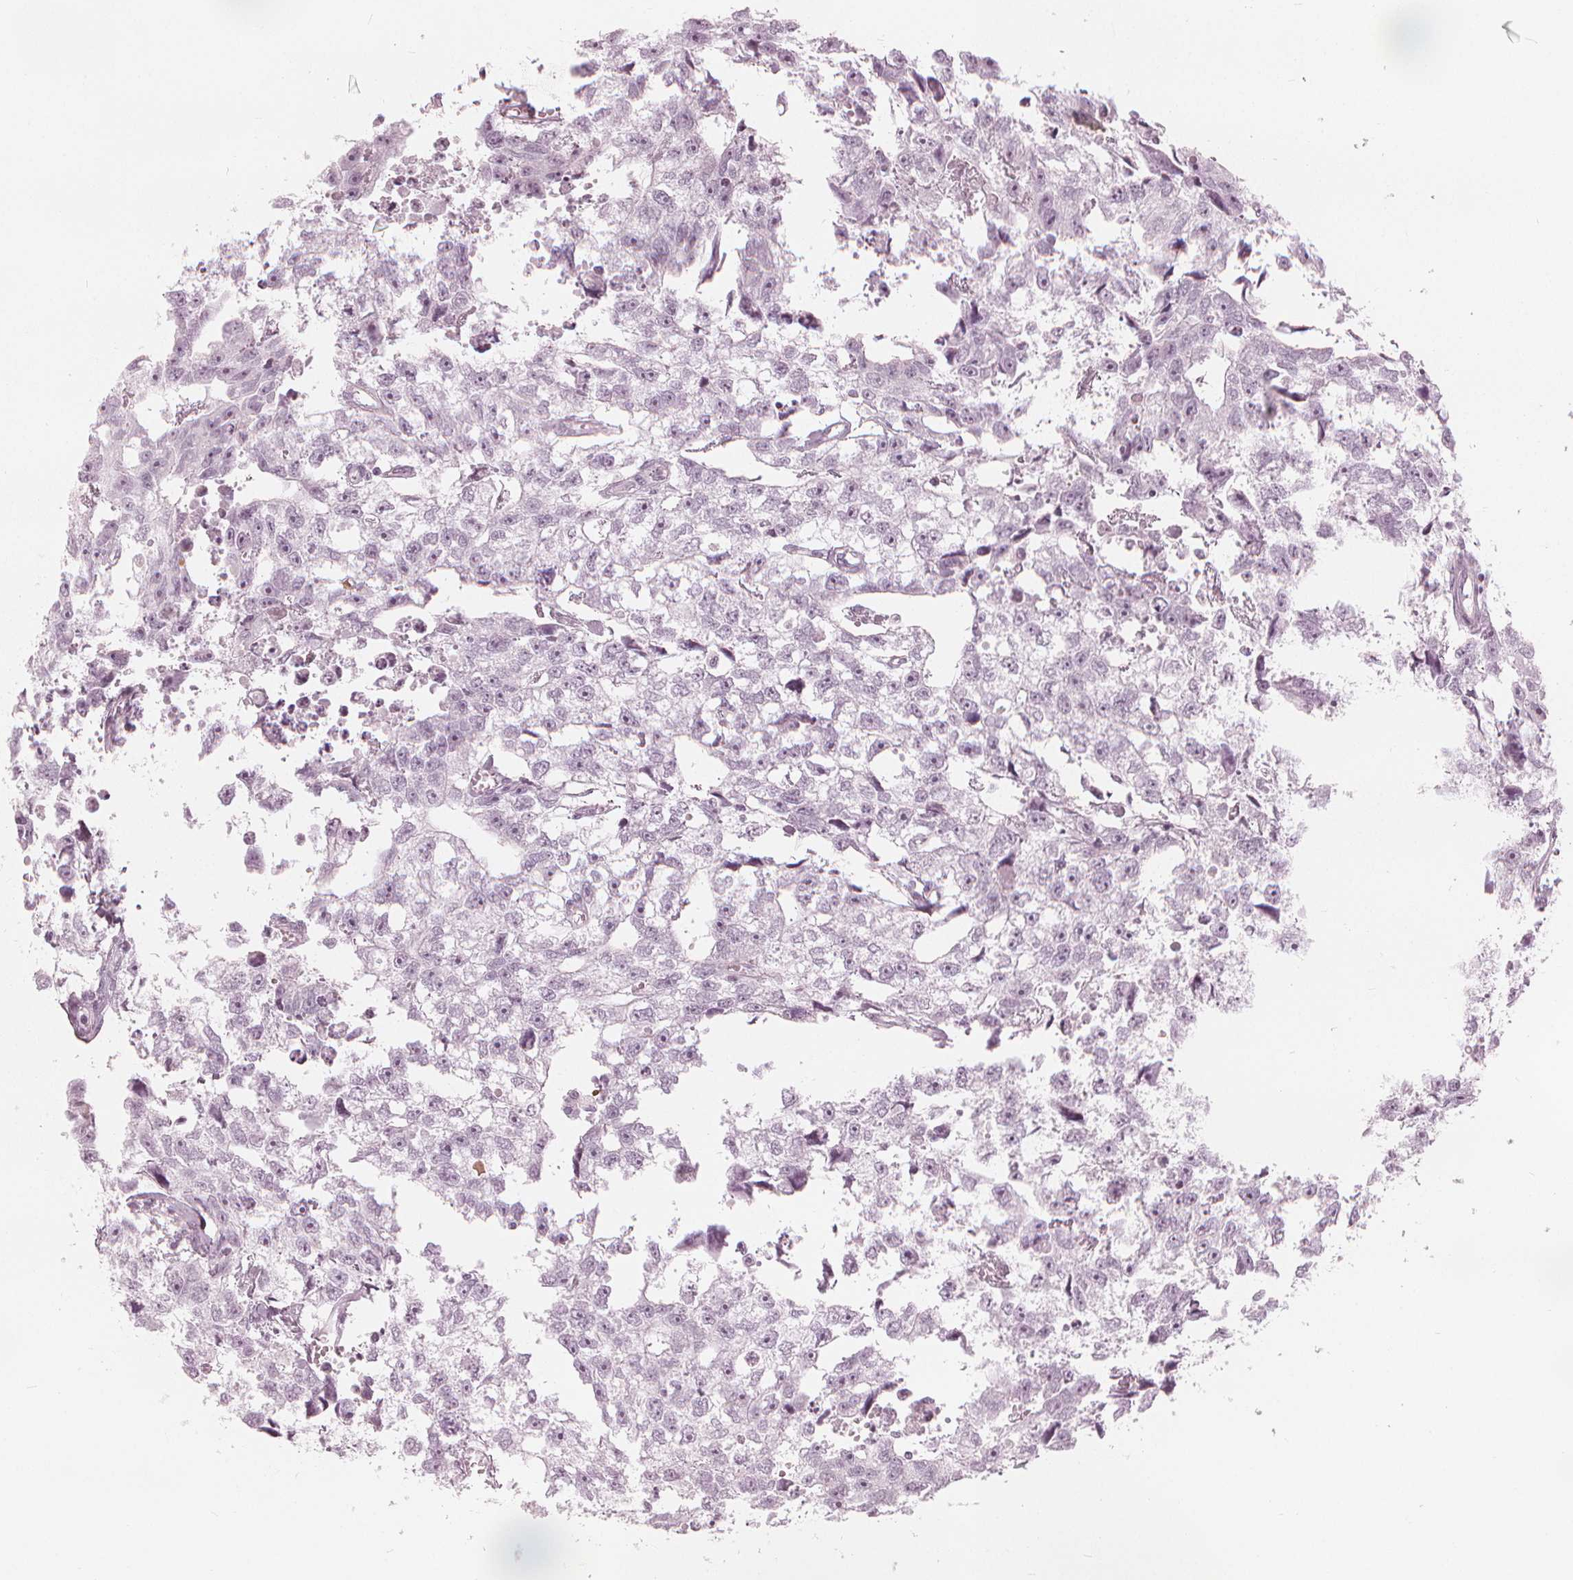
{"staining": {"intensity": "negative", "quantity": "none", "location": "none"}, "tissue": "testis cancer", "cell_type": "Tumor cells", "image_type": "cancer", "snomed": [{"axis": "morphology", "description": "Carcinoma, Embryonal, NOS"}, {"axis": "morphology", "description": "Teratoma, malignant, NOS"}, {"axis": "topography", "description": "Testis"}], "caption": "Micrograph shows no significant protein positivity in tumor cells of testis embryonal carcinoma. Nuclei are stained in blue.", "gene": "PAEP", "patient": {"sex": "male", "age": 44}}